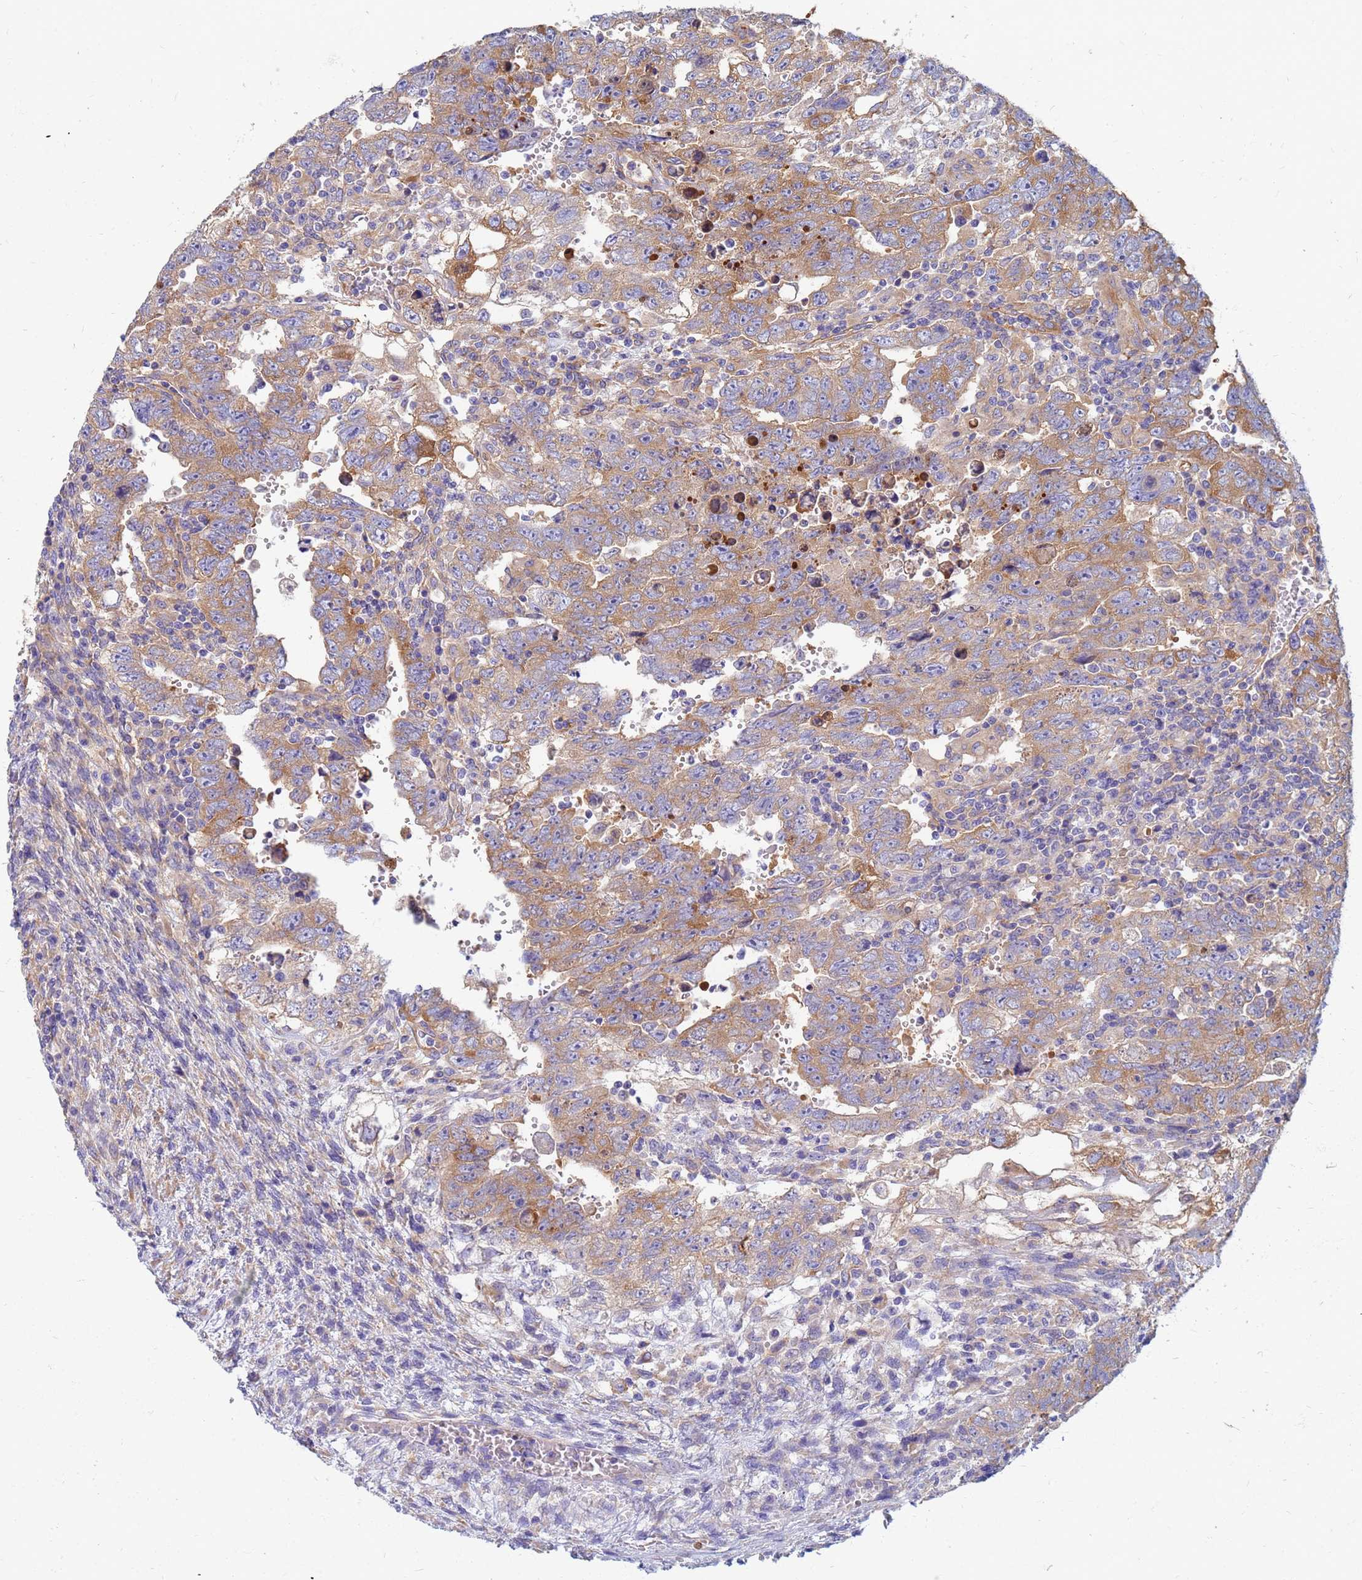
{"staining": {"intensity": "moderate", "quantity": ">75%", "location": "cytoplasmic/membranous"}, "tissue": "testis cancer", "cell_type": "Tumor cells", "image_type": "cancer", "snomed": [{"axis": "morphology", "description": "Carcinoma, Embryonal, NOS"}, {"axis": "topography", "description": "Testis"}], "caption": "DAB immunohistochemical staining of human testis cancer reveals moderate cytoplasmic/membranous protein positivity in approximately >75% of tumor cells. (brown staining indicates protein expression, while blue staining denotes nuclei).", "gene": "EEA1", "patient": {"sex": "male", "age": 28}}